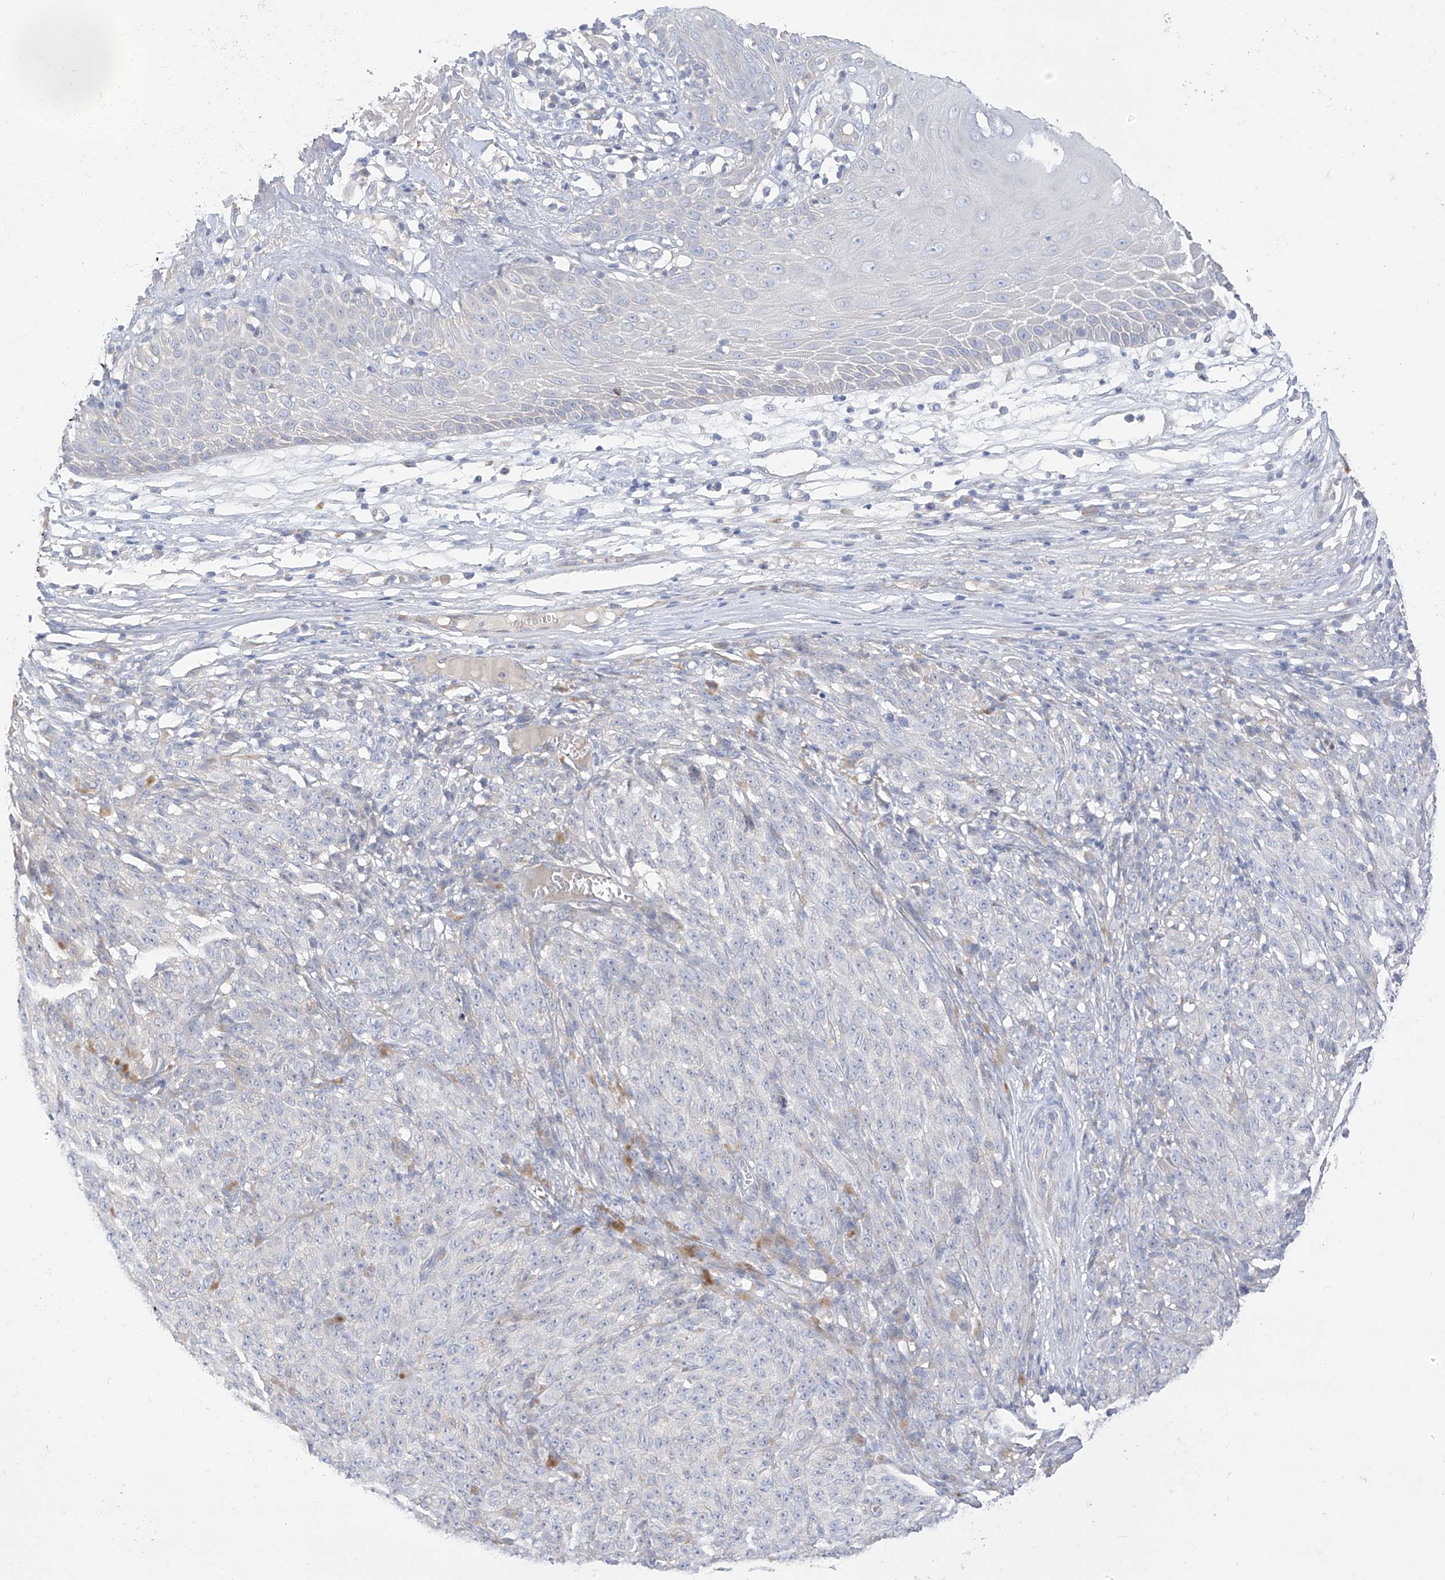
{"staining": {"intensity": "negative", "quantity": "none", "location": "none"}, "tissue": "melanoma", "cell_type": "Tumor cells", "image_type": "cancer", "snomed": [{"axis": "morphology", "description": "Malignant melanoma, NOS"}, {"axis": "topography", "description": "Skin"}], "caption": "This is an IHC histopathology image of malignant melanoma. There is no positivity in tumor cells.", "gene": "RASA2", "patient": {"sex": "female", "age": 82}}